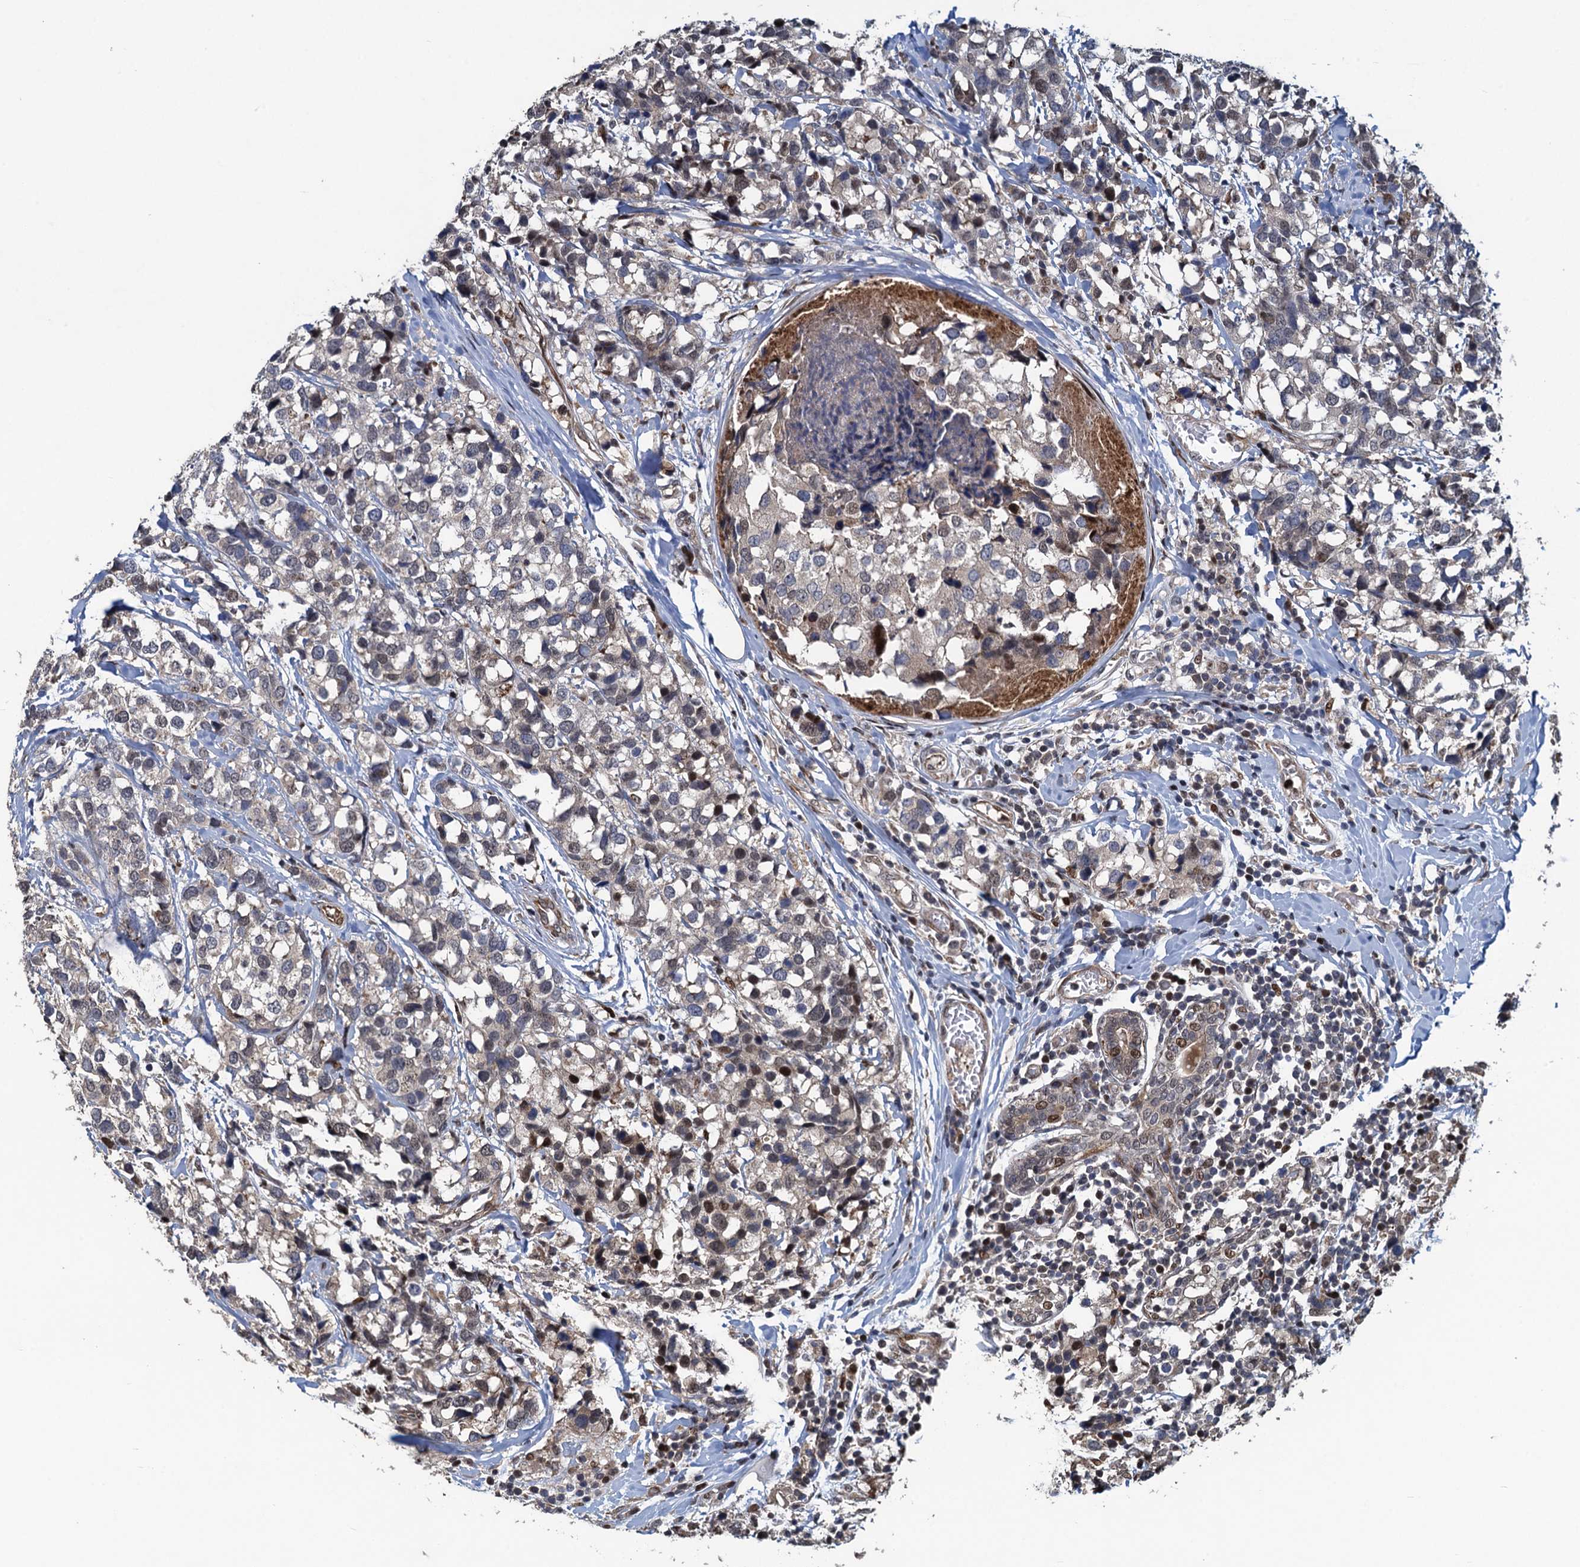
{"staining": {"intensity": "weak", "quantity": "<25%", "location": "cytoplasmic/membranous"}, "tissue": "breast cancer", "cell_type": "Tumor cells", "image_type": "cancer", "snomed": [{"axis": "morphology", "description": "Lobular carcinoma"}, {"axis": "topography", "description": "Breast"}], "caption": "Immunohistochemical staining of breast lobular carcinoma exhibits no significant expression in tumor cells.", "gene": "ATOSA", "patient": {"sex": "female", "age": 59}}